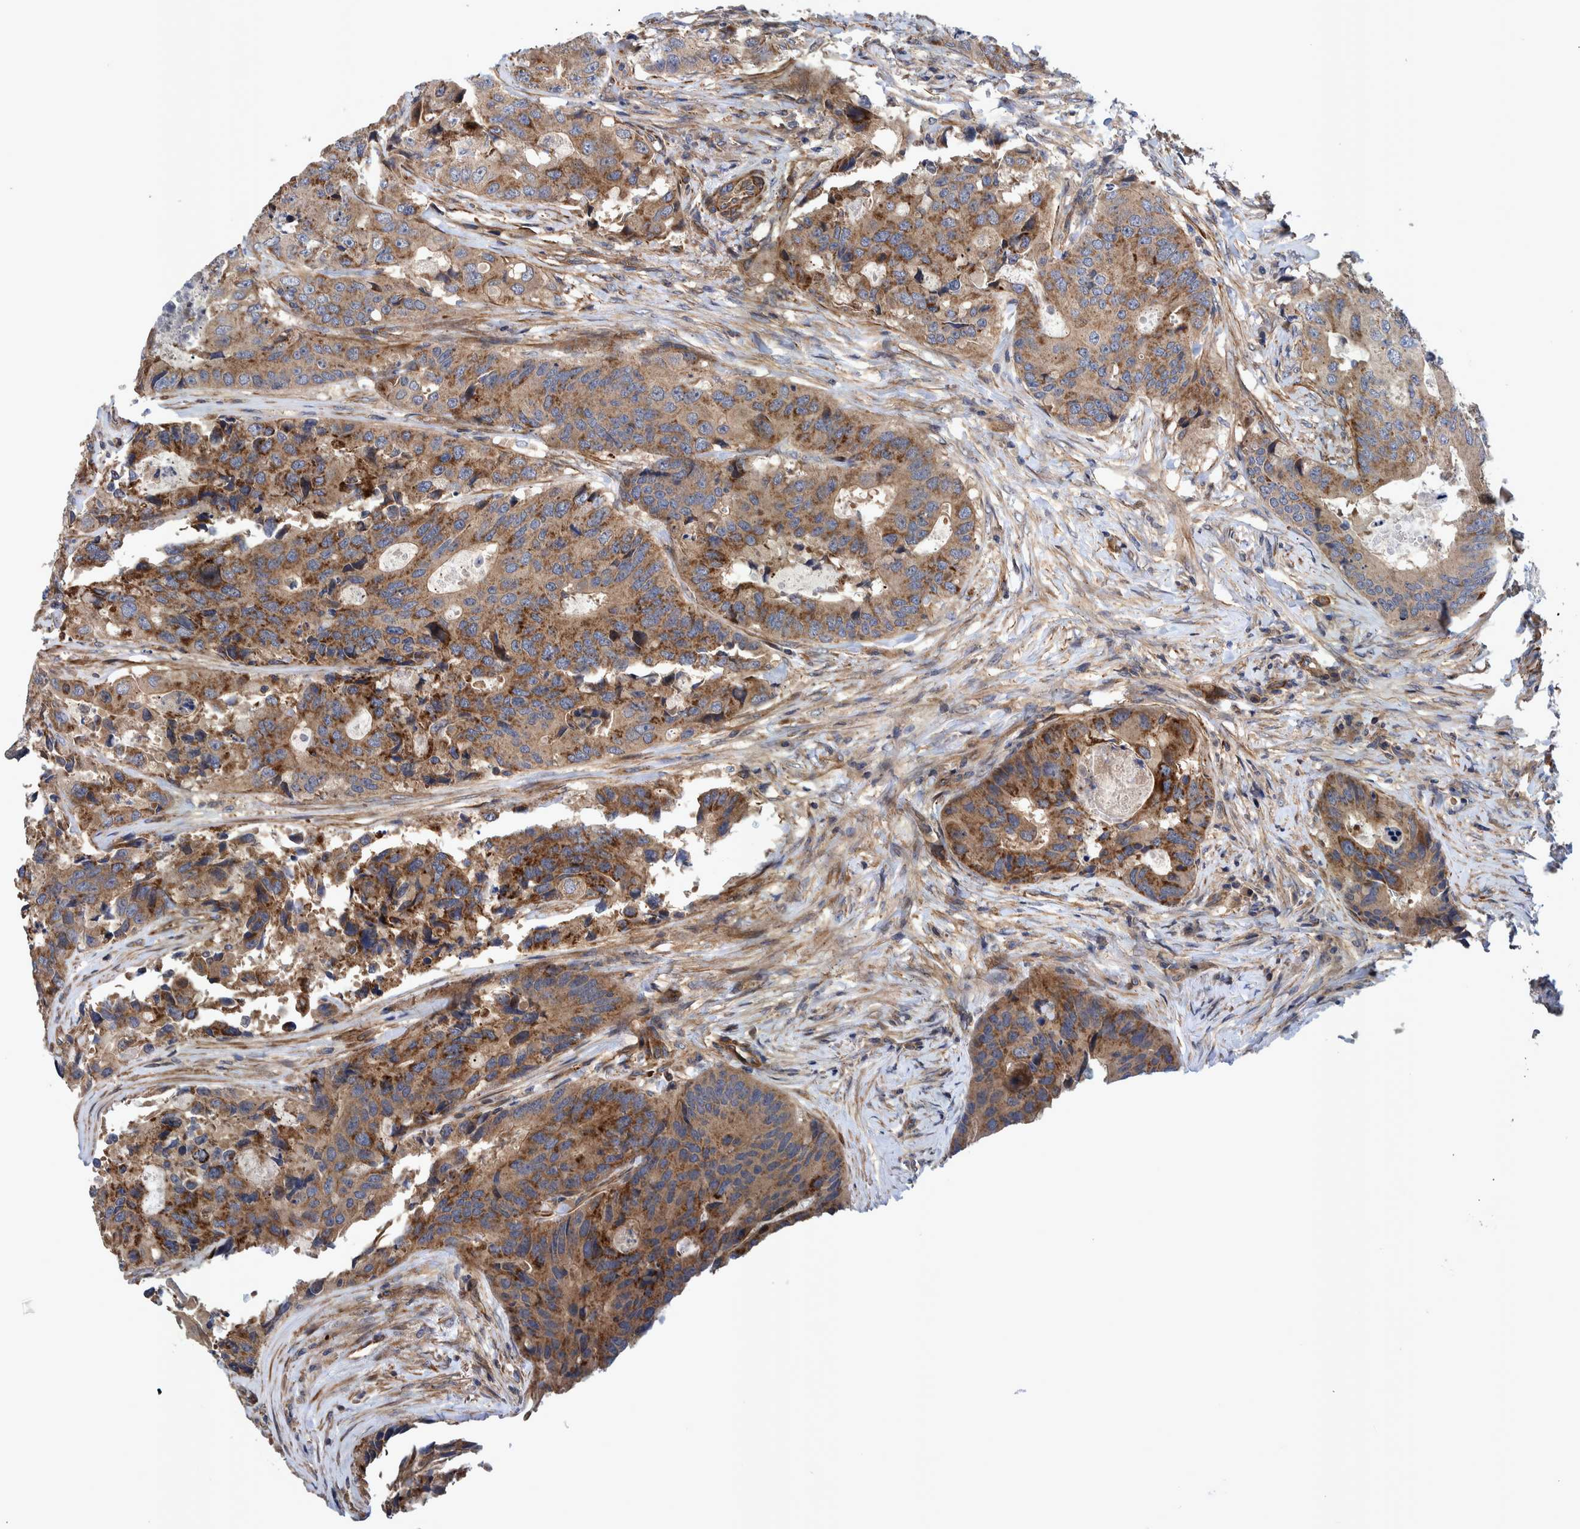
{"staining": {"intensity": "moderate", "quantity": ">75%", "location": "cytoplasmic/membranous"}, "tissue": "colorectal cancer", "cell_type": "Tumor cells", "image_type": "cancer", "snomed": [{"axis": "morphology", "description": "Adenocarcinoma, NOS"}, {"axis": "topography", "description": "Colon"}], "caption": "Protein expression analysis of human colorectal cancer reveals moderate cytoplasmic/membranous expression in about >75% of tumor cells.", "gene": "GRPEL2", "patient": {"sex": "male", "age": 71}}